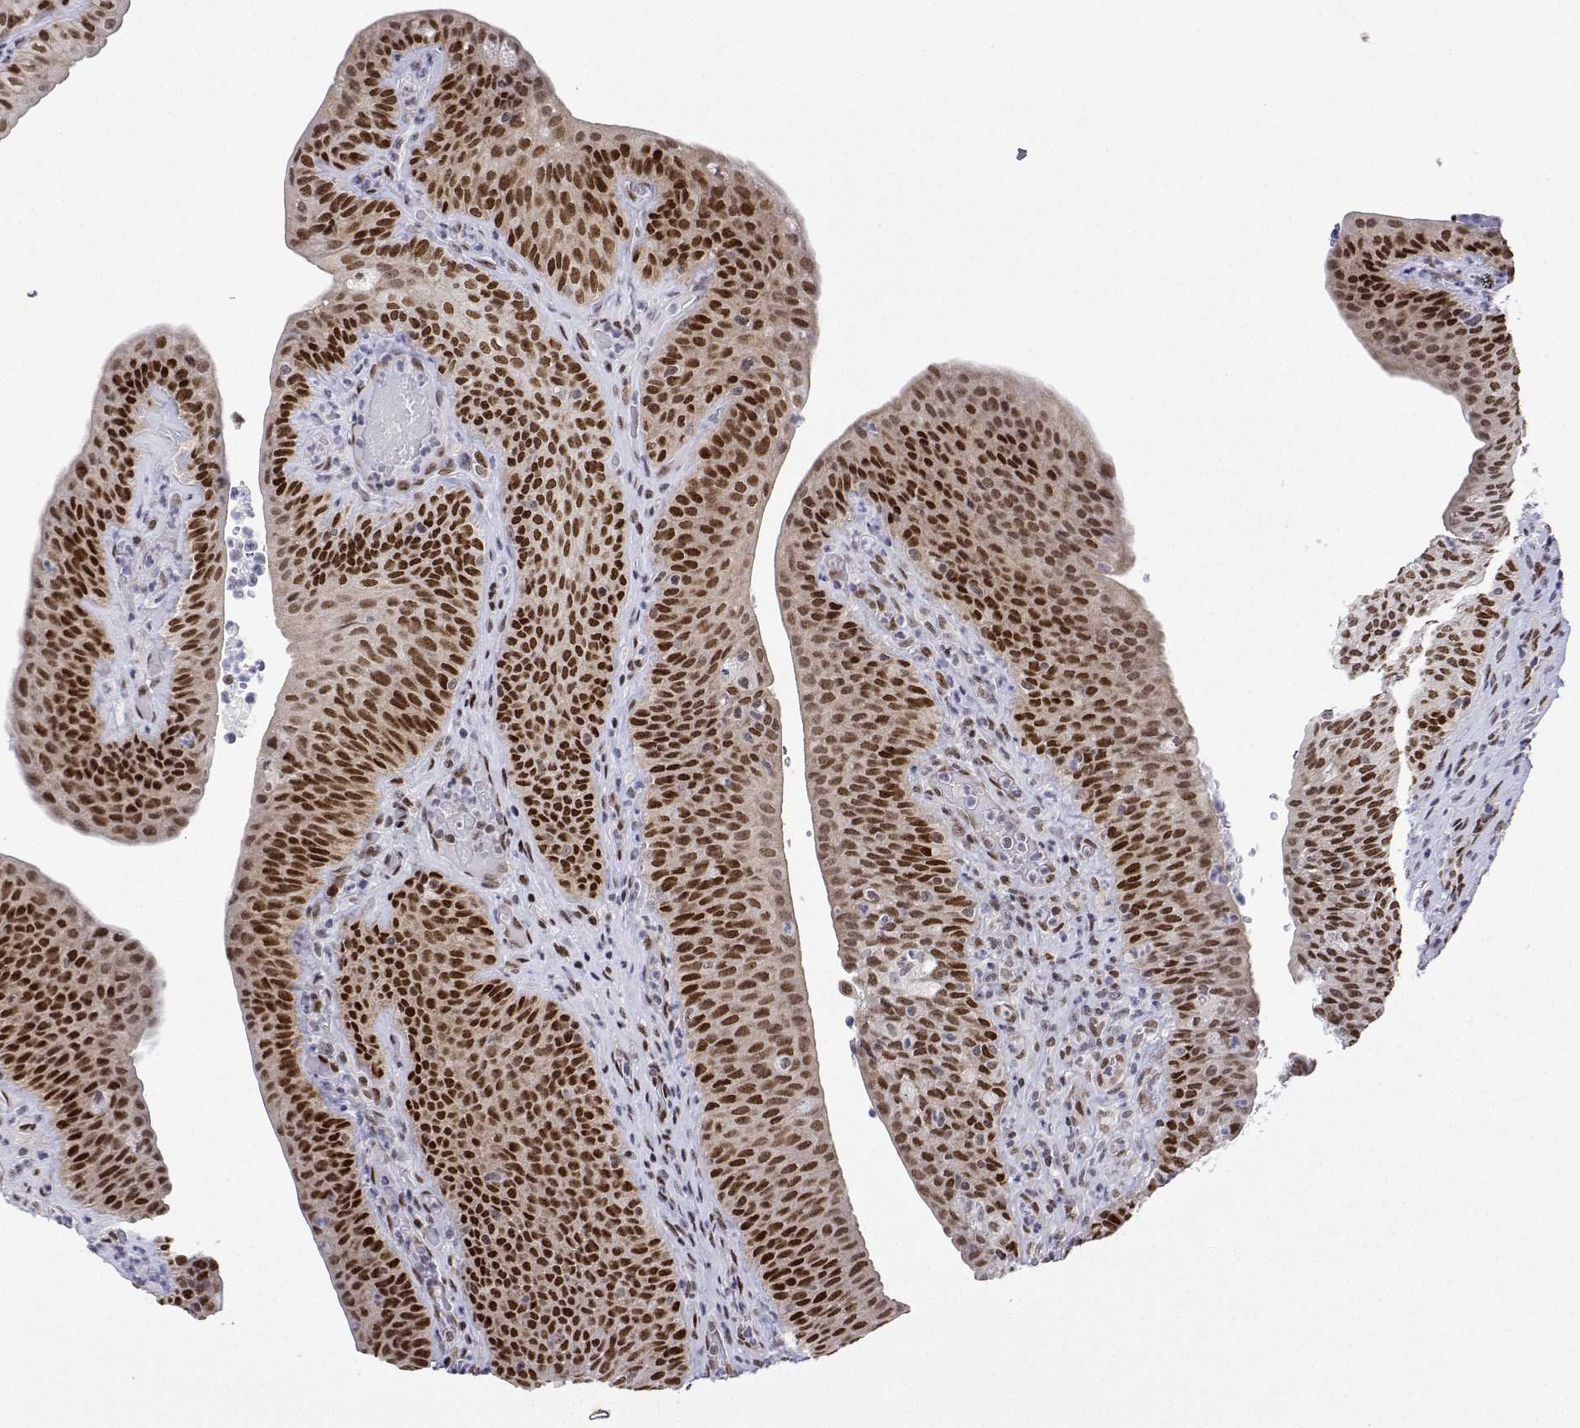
{"staining": {"intensity": "strong", "quantity": ">75%", "location": "nuclear"}, "tissue": "urinary bladder", "cell_type": "Urothelial cells", "image_type": "normal", "snomed": [{"axis": "morphology", "description": "Normal tissue, NOS"}, {"axis": "topography", "description": "Urinary bladder"}, {"axis": "topography", "description": "Peripheral nerve tissue"}], "caption": "This is a histology image of immunohistochemistry staining of normal urinary bladder, which shows strong staining in the nuclear of urothelial cells.", "gene": "XPC", "patient": {"sex": "male", "age": 66}}